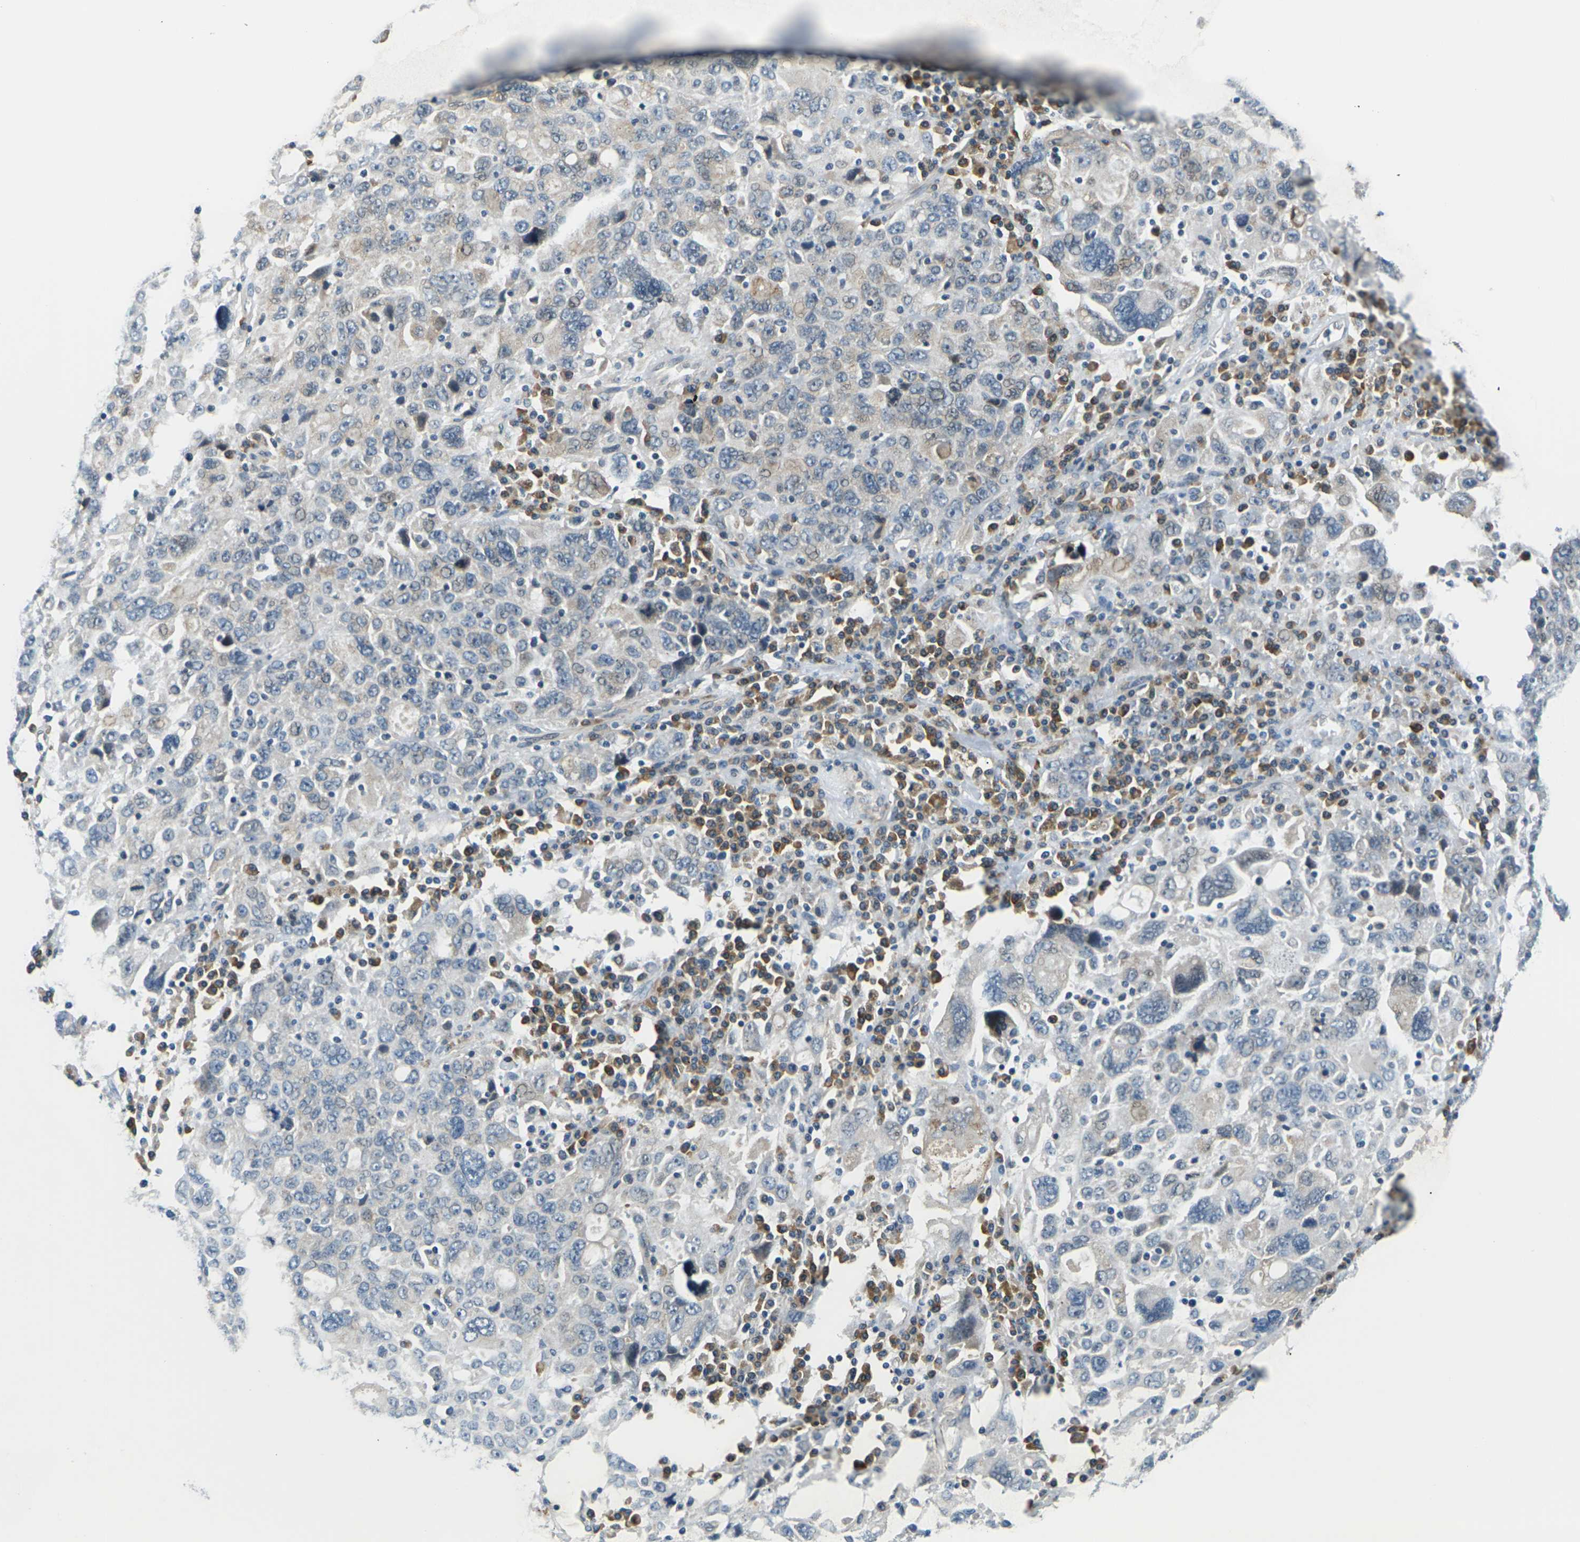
{"staining": {"intensity": "weak", "quantity": "<25%", "location": "cytoplasmic/membranous"}, "tissue": "ovarian cancer", "cell_type": "Tumor cells", "image_type": "cancer", "snomed": [{"axis": "morphology", "description": "Carcinoma, endometroid"}, {"axis": "topography", "description": "Ovary"}], "caption": "Immunohistochemical staining of ovarian cancer (endometroid carcinoma) displays no significant expression in tumor cells.", "gene": "SLC13A3", "patient": {"sex": "female", "age": 62}}